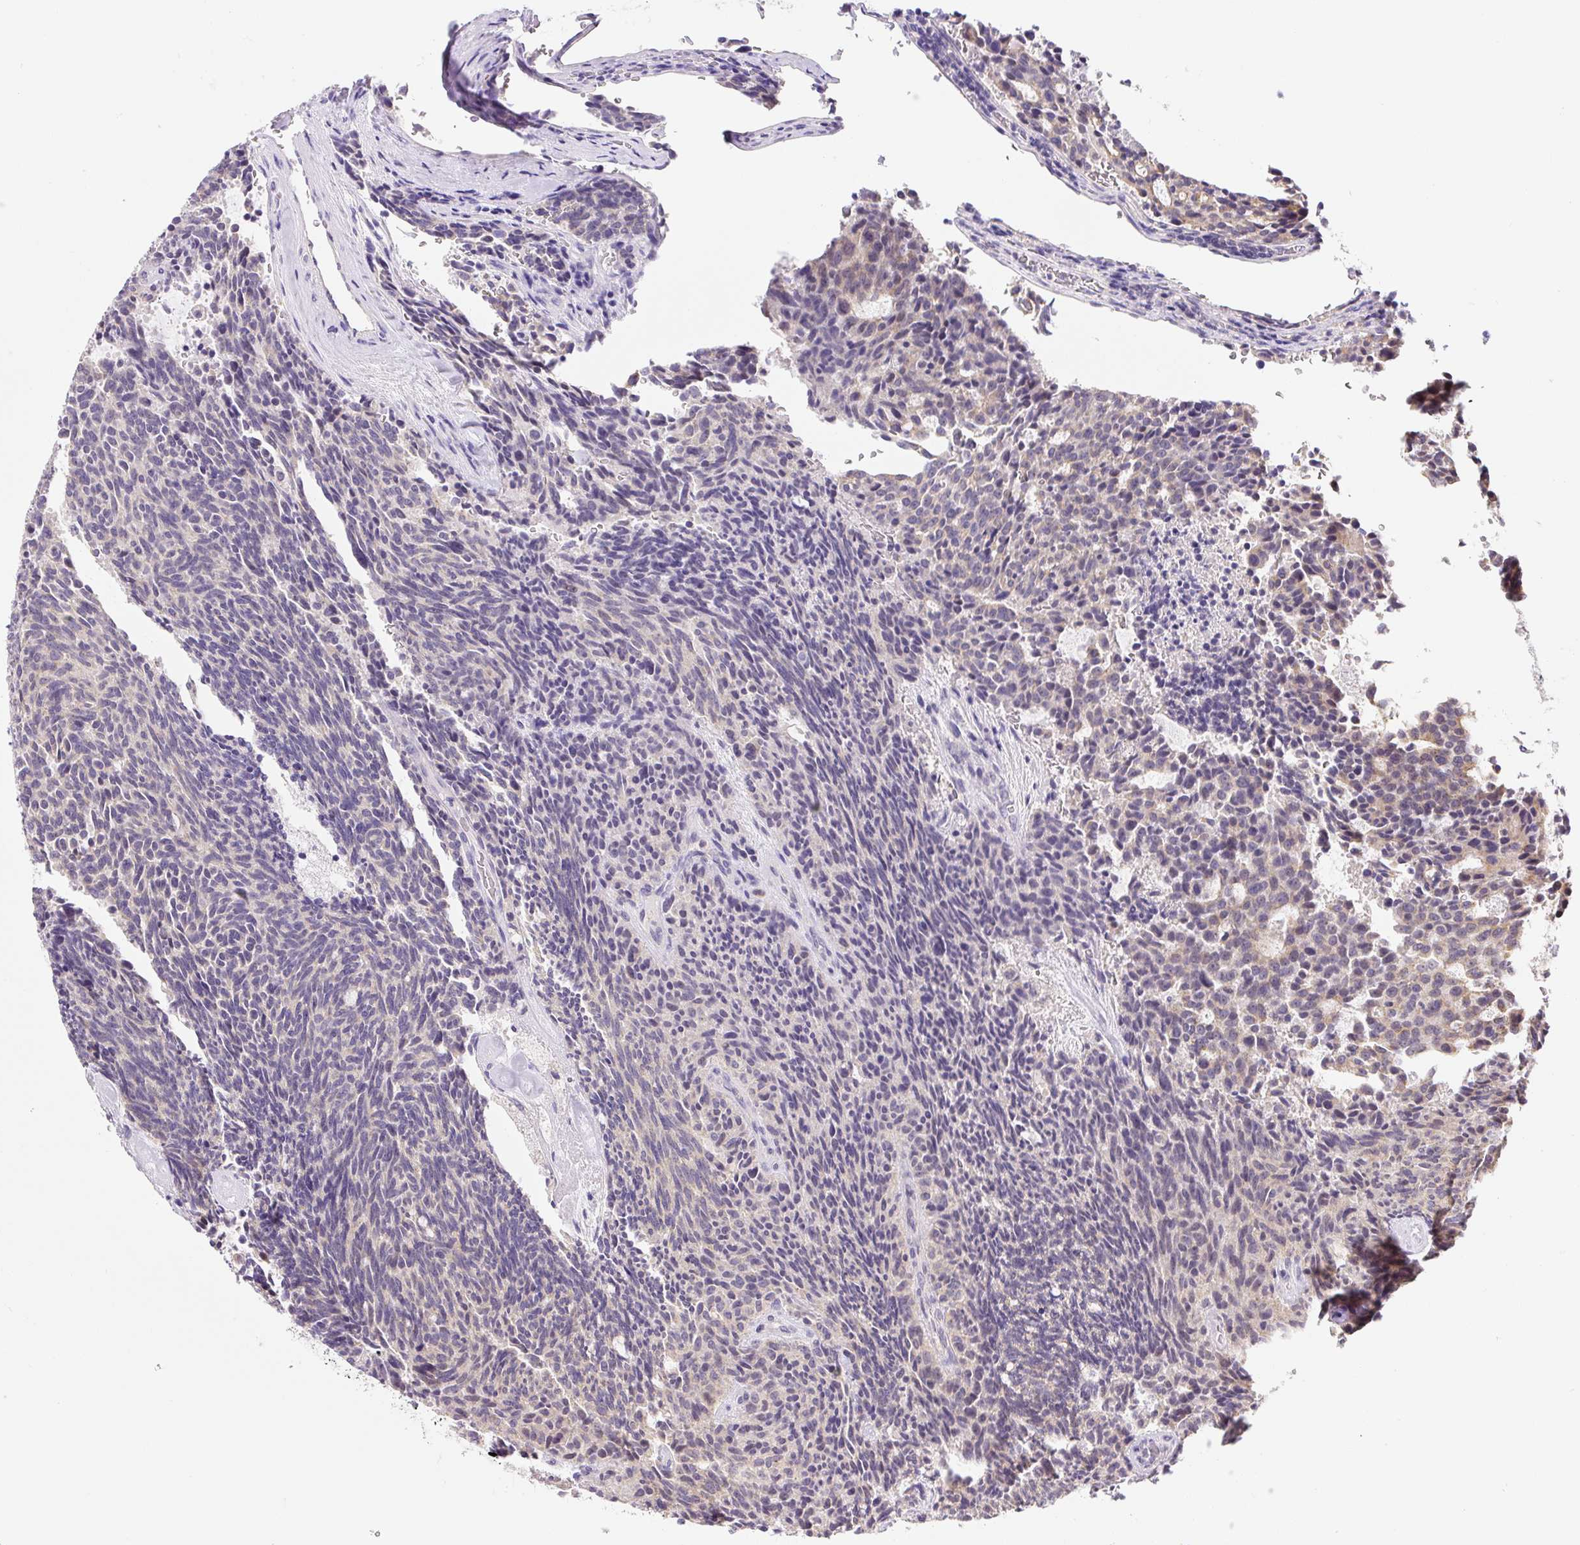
{"staining": {"intensity": "weak", "quantity": "<25%", "location": "cytoplasmic/membranous"}, "tissue": "carcinoid", "cell_type": "Tumor cells", "image_type": "cancer", "snomed": [{"axis": "morphology", "description": "Carcinoid, malignant, NOS"}, {"axis": "topography", "description": "Pancreas"}], "caption": "Carcinoid (malignant) stained for a protein using immunohistochemistry (IHC) reveals no positivity tumor cells.", "gene": "PLA2G4A", "patient": {"sex": "female", "age": 54}}